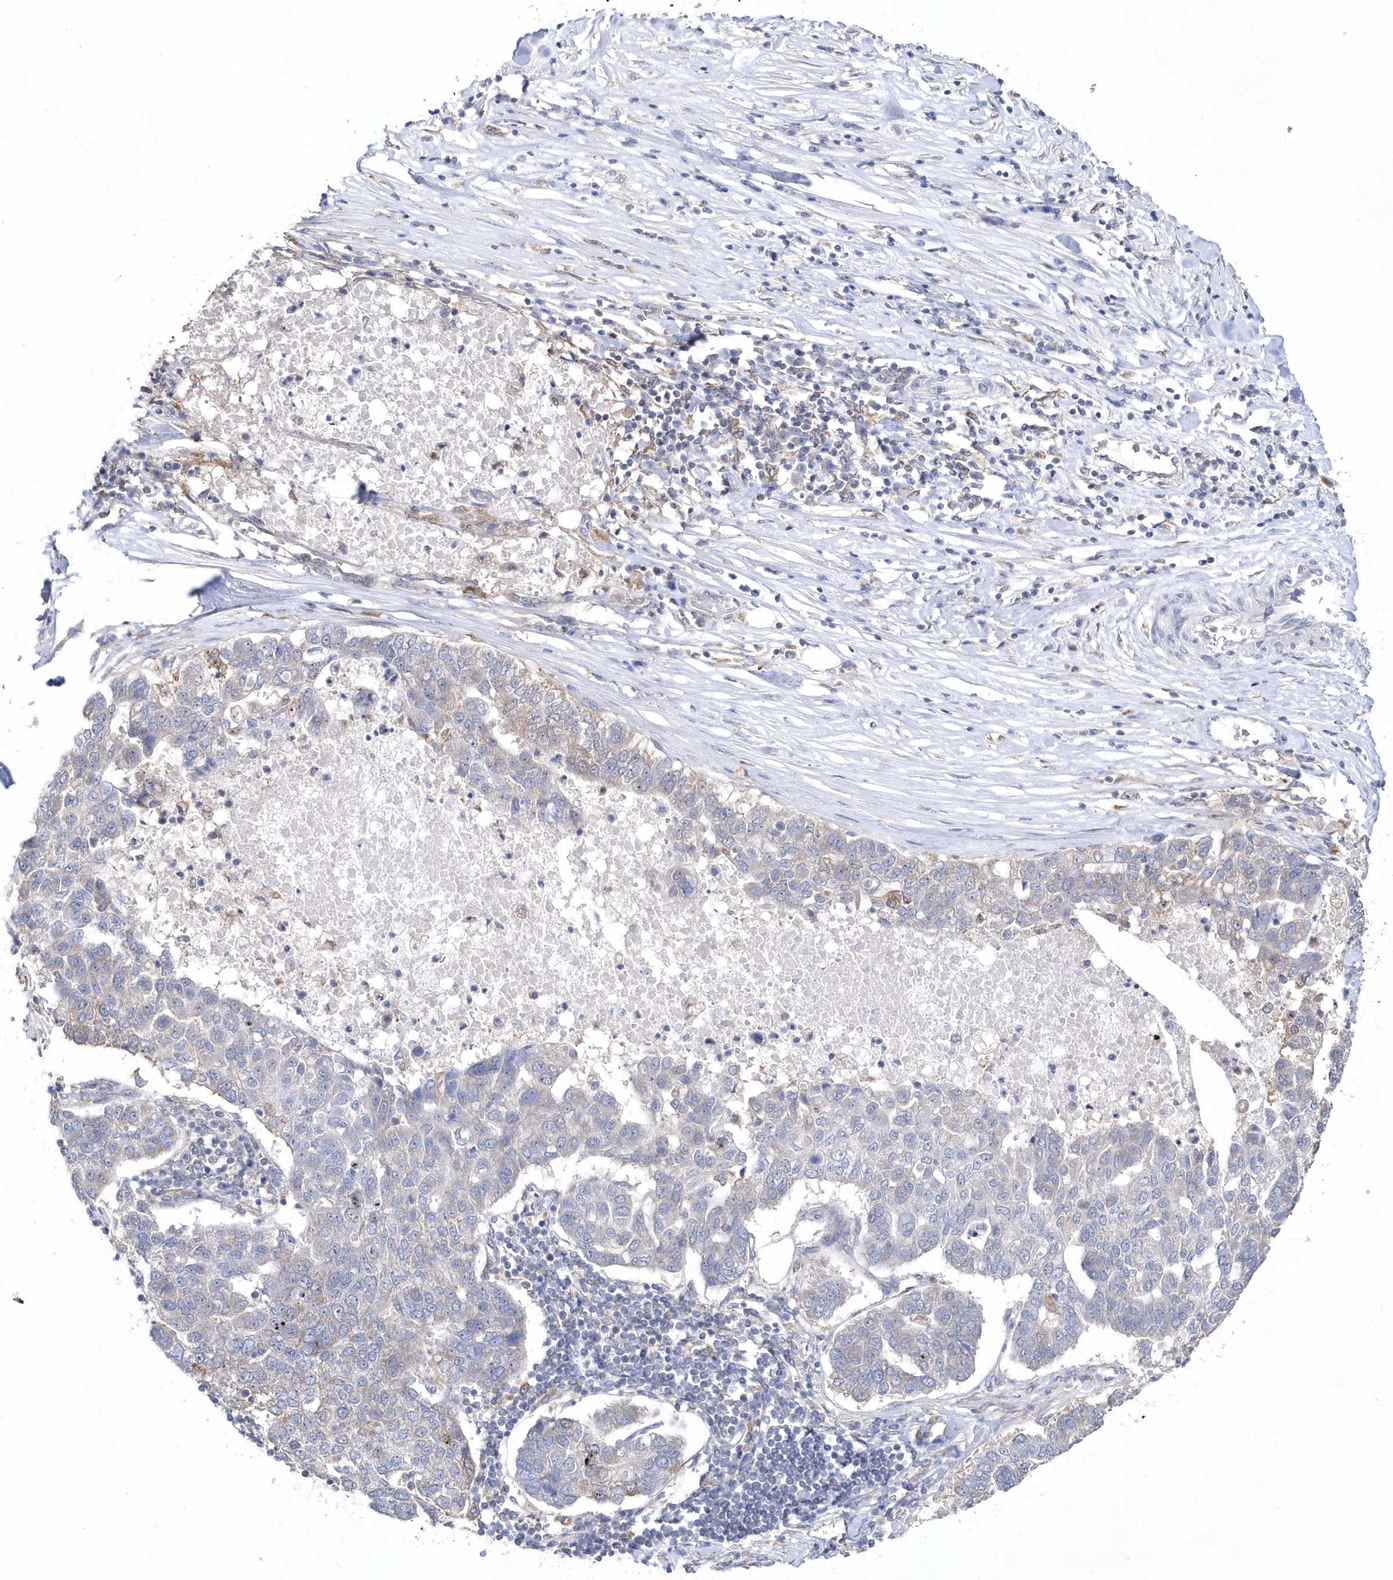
{"staining": {"intensity": "weak", "quantity": "<25%", "location": "cytoplasmic/membranous"}, "tissue": "pancreatic cancer", "cell_type": "Tumor cells", "image_type": "cancer", "snomed": [{"axis": "morphology", "description": "Adenocarcinoma, NOS"}, {"axis": "topography", "description": "Pancreas"}], "caption": "A high-resolution histopathology image shows immunohistochemistry (IHC) staining of pancreatic adenocarcinoma, which displays no significant staining in tumor cells. The staining was performed using DAB to visualize the protein expression in brown, while the nuclei were stained in blue with hematoxylin (Magnification: 20x).", "gene": "BDH2", "patient": {"sex": "female", "age": 61}}